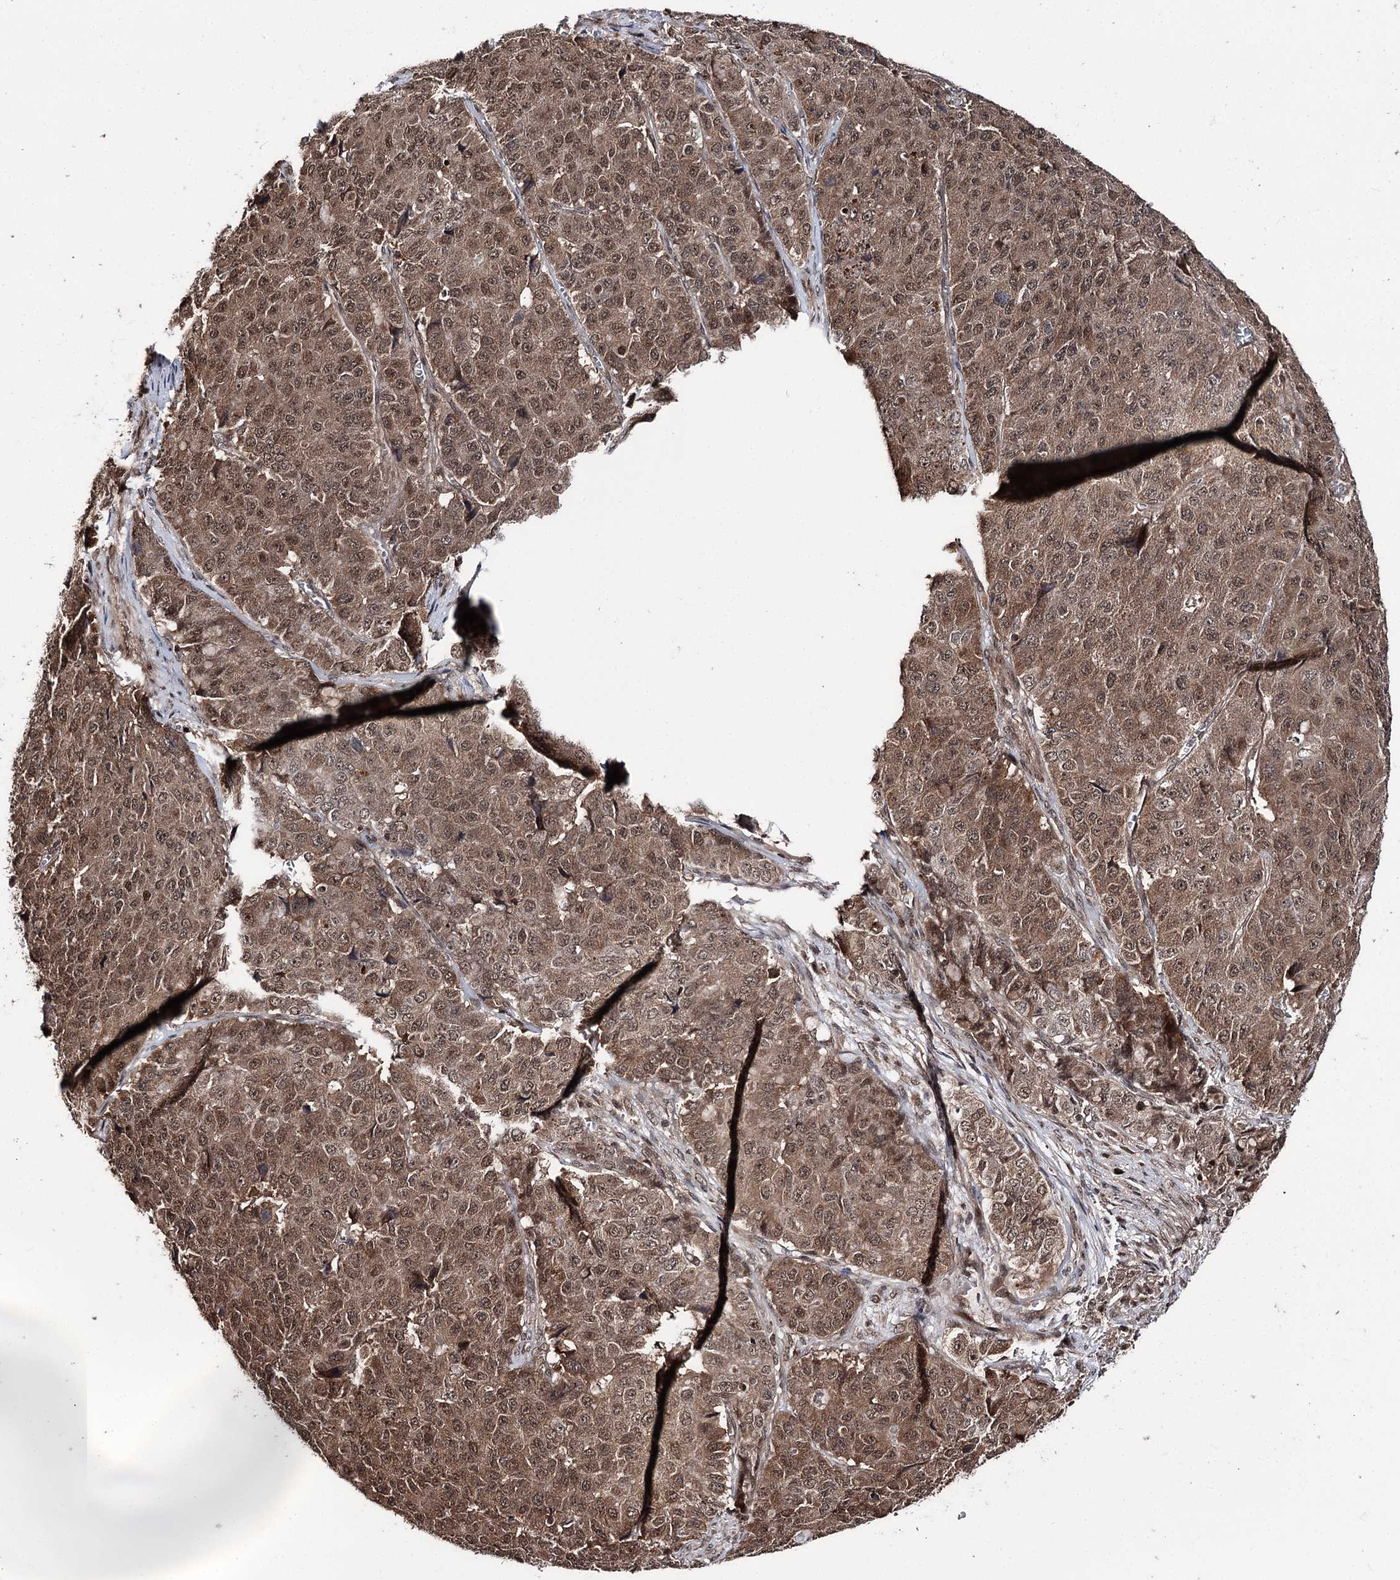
{"staining": {"intensity": "moderate", "quantity": ">75%", "location": "cytoplasmic/membranous,nuclear"}, "tissue": "pancreatic cancer", "cell_type": "Tumor cells", "image_type": "cancer", "snomed": [{"axis": "morphology", "description": "Adenocarcinoma, NOS"}, {"axis": "topography", "description": "Pancreas"}], "caption": "High-magnification brightfield microscopy of adenocarcinoma (pancreatic) stained with DAB (3,3'-diaminobenzidine) (brown) and counterstained with hematoxylin (blue). tumor cells exhibit moderate cytoplasmic/membranous and nuclear positivity is identified in approximately>75% of cells. Nuclei are stained in blue.", "gene": "FAM53B", "patient": {"sex": "male", "age": 50}}